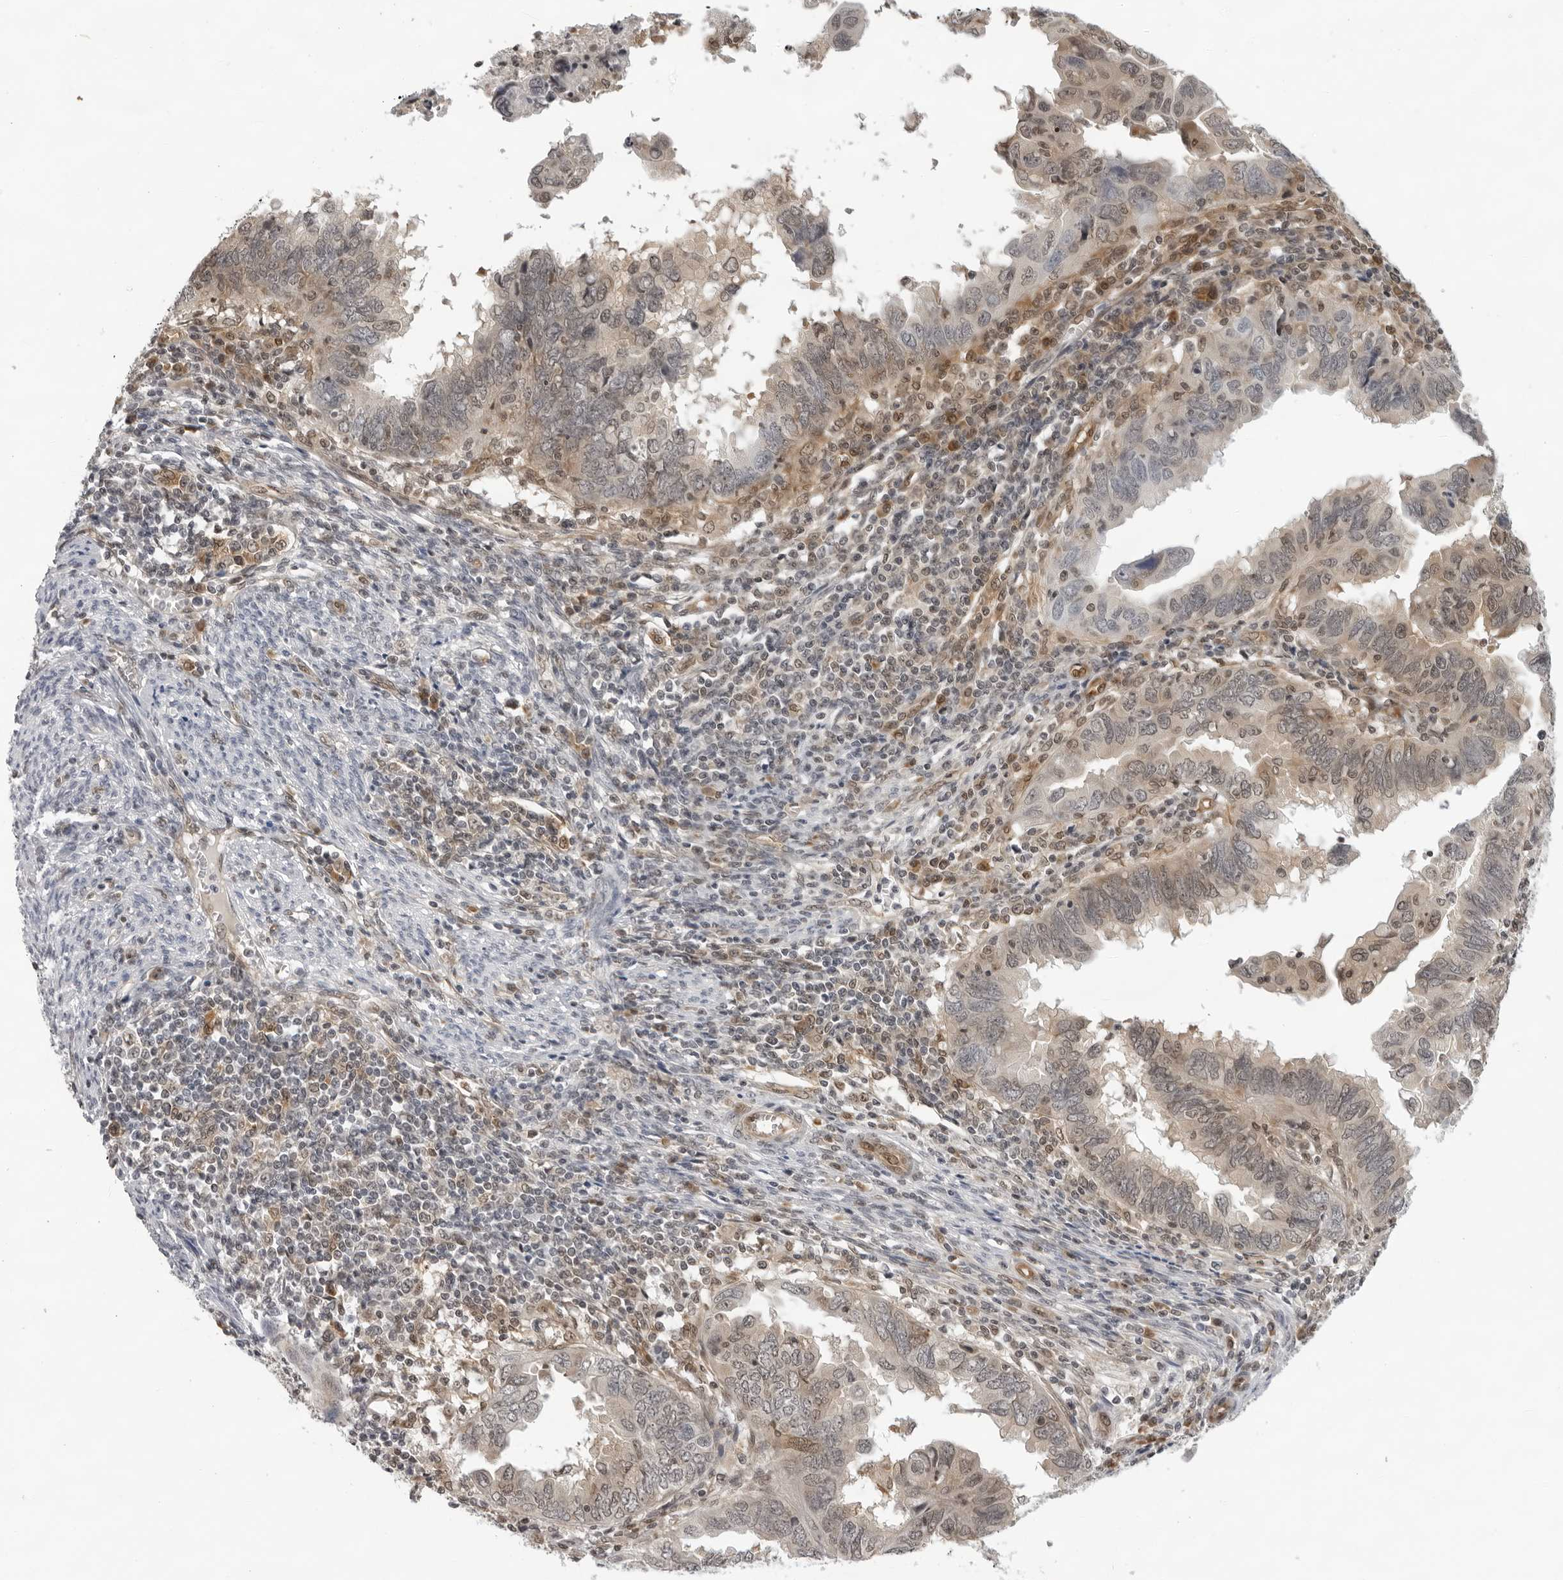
{"staining": {"intensity": "weak", "quantity": "25%-75%", "location": "cytoplasmic/membranous"}, "tissue": "endometrial cancer", "cell_type": "Tumor cells", "image_type": "cancer", "snomed": [{"axis": "morphology", "description": "Adenocarcinoma, NOS"}, {"axis": "topography", "description": "Uterus"}], "caption": "This is a histology image of IHC staining of endometrial cancer (adenocarcinoma), which shows weak expression in the cytoplasmic/membranous of tumor cells.", "gene": "CASP7", "patient": {"sex": "female", "age": 77}}